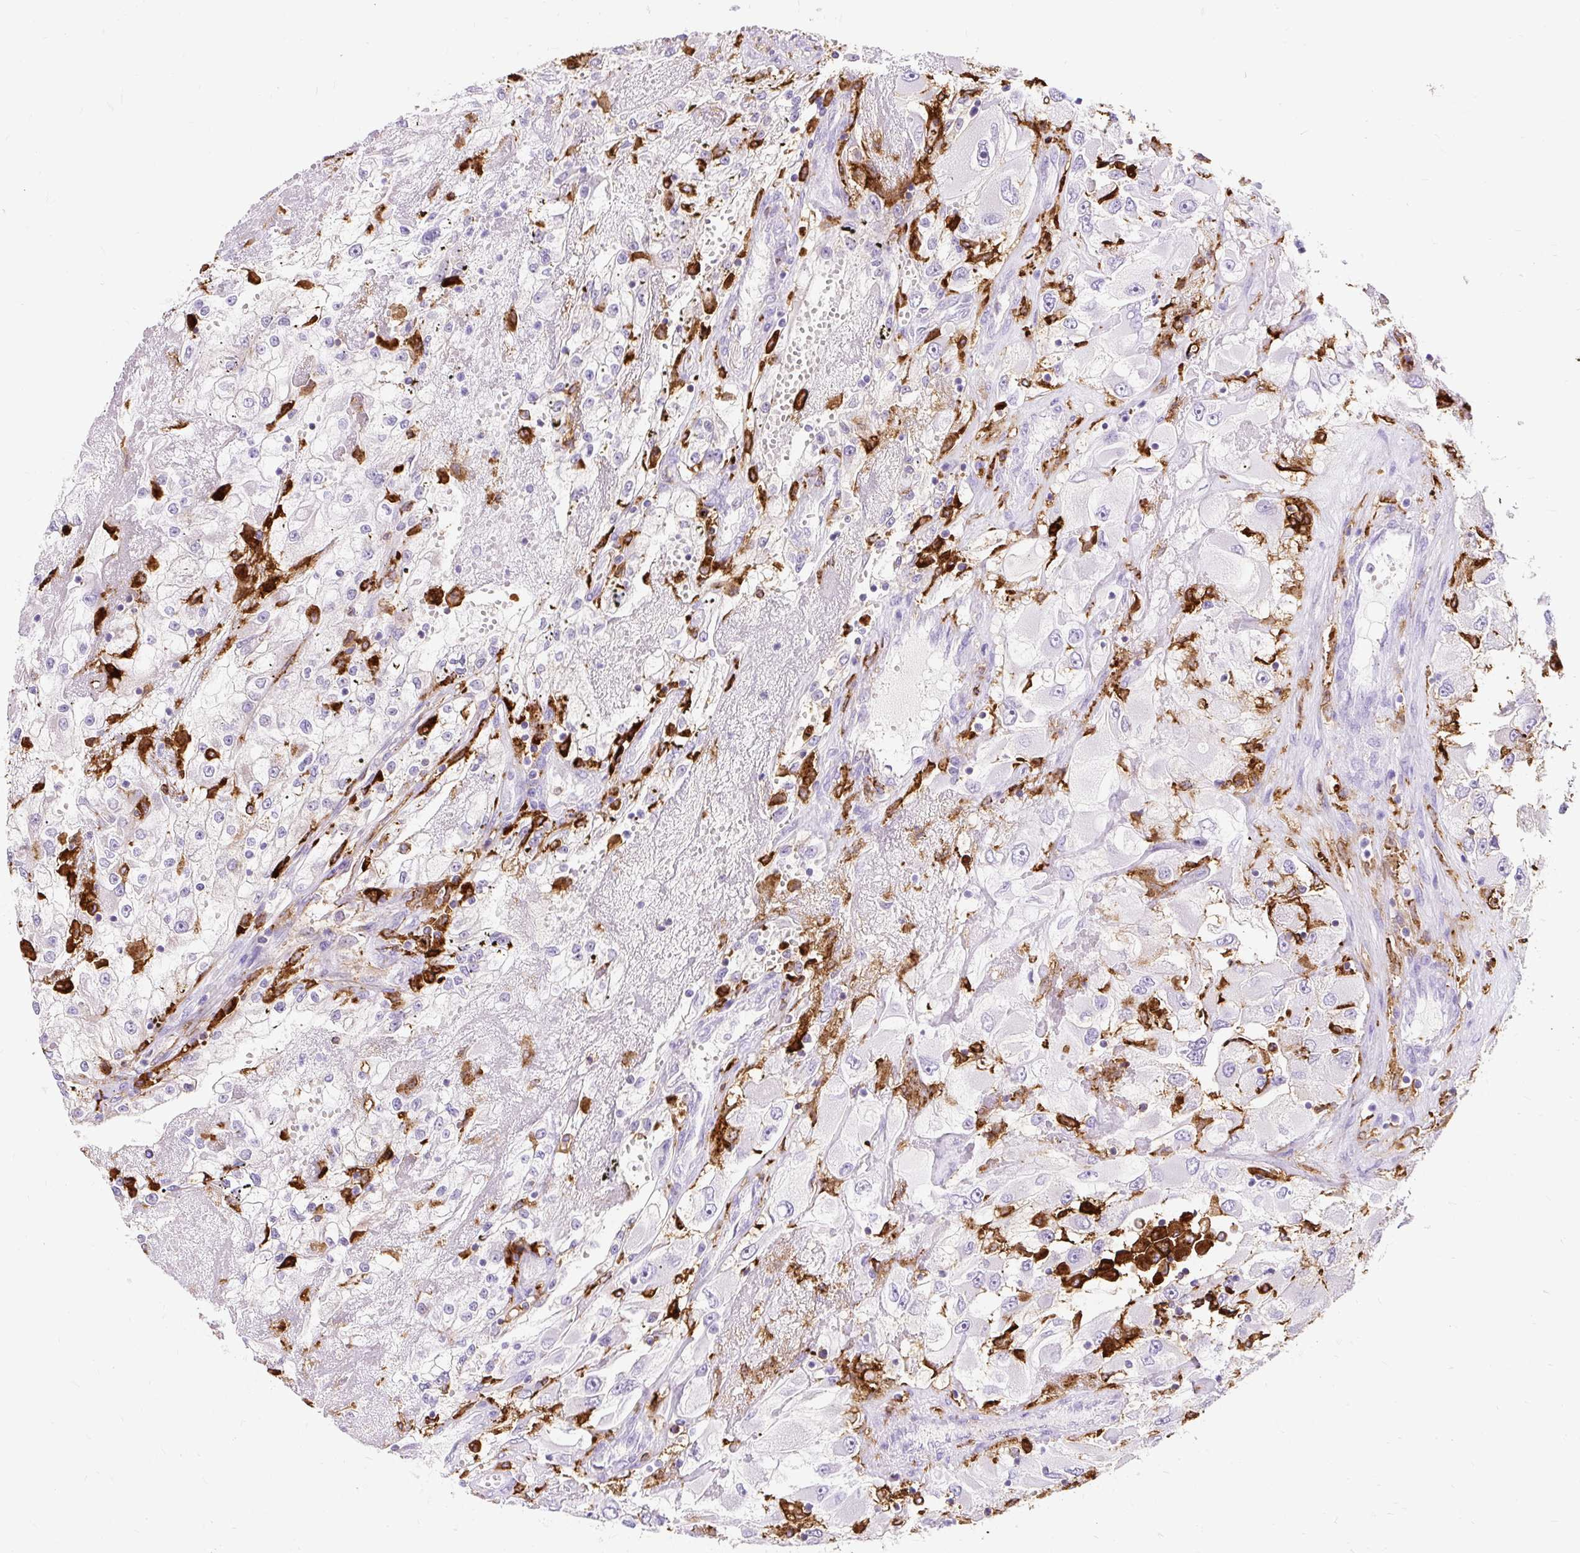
{"staining": {"intensity": "negative", "quantity": "none", "location": "none"}, "tissue": "renal cancer", "cell_type": "Tumor cells", "image_type": "cancer", "snomed": [{"axis": "morphology", "description": "Adenocarcinoma, NOS"}, {"axis": "topography", "description": "Kidney"}], "caption": "DAB immunohistochemical staining of human adenocarcinoma (renal) shows no significant staining in tumor cells. Brightfield microscopy of immunohistochemistry (IHC) stained with DAB (brown) and hematoxylin (blue), captured at high magnification.", "gene": "HLA-DRA", "patient": {"sex": "female", "age": 52}}